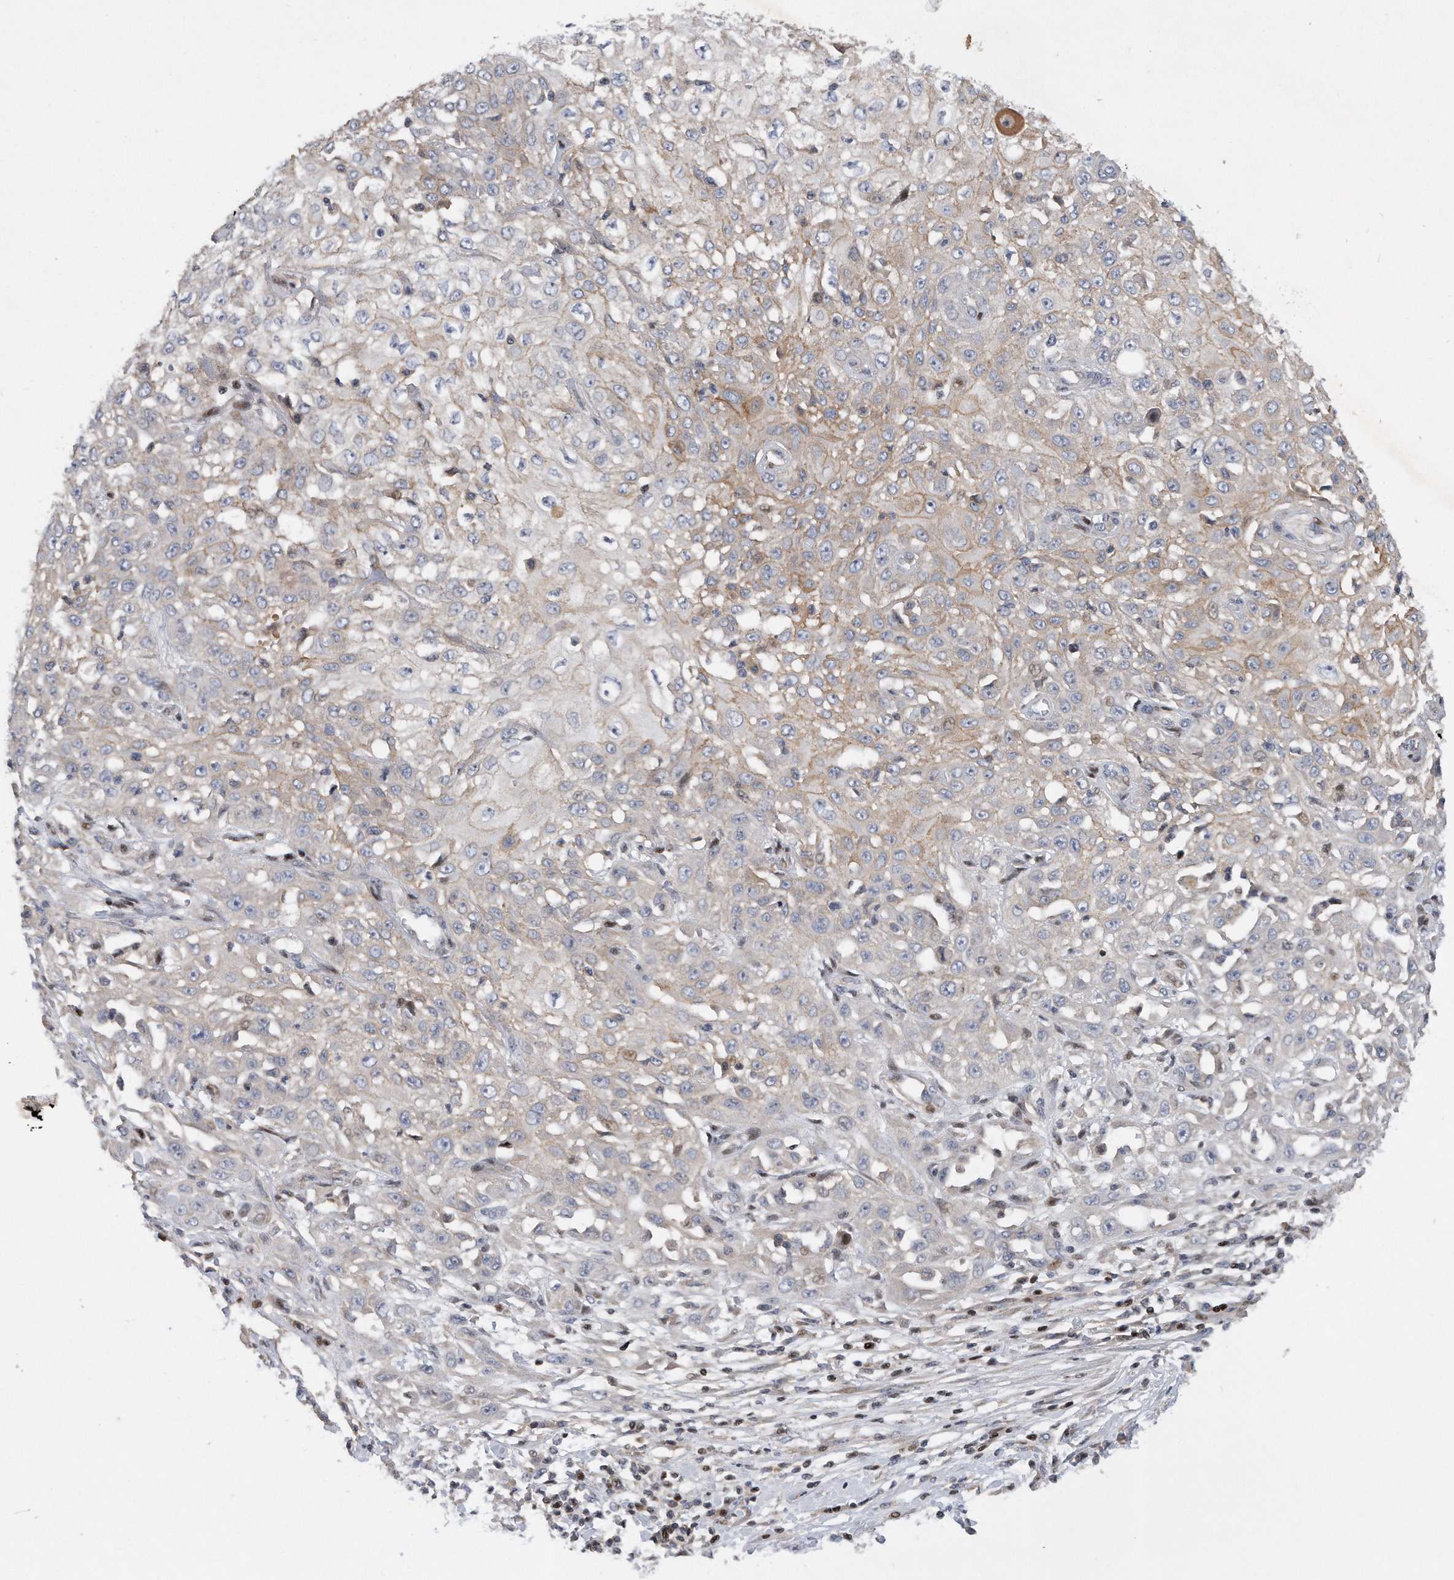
{"staining": {"intensity": "negative", "quantity": "none", "location": "none"}, "tissue": "skin cancer", "cell_type": "Tumor cells", "image_type": "cancer", "snomed": [{"axis": "morphology", "description": "Squamous cell carcinoma, NOS"}, {"axis": "morphology", "description": "Squamous cell carcinoma, metastatic, NOS"}, {"axis": "topography", "description": "Skin"}, {"axis": "topography", "description": "Lymph node"}], "caption": "An immunohistochemistry micrograph of metastatic squamous cell carcinoma (skin) is shown. There is no staining in tumor cells of metastatic squamous cell carcinoma (skin).", "gene": "CDH12", "patient": {"sex": "male", "age": 75}}